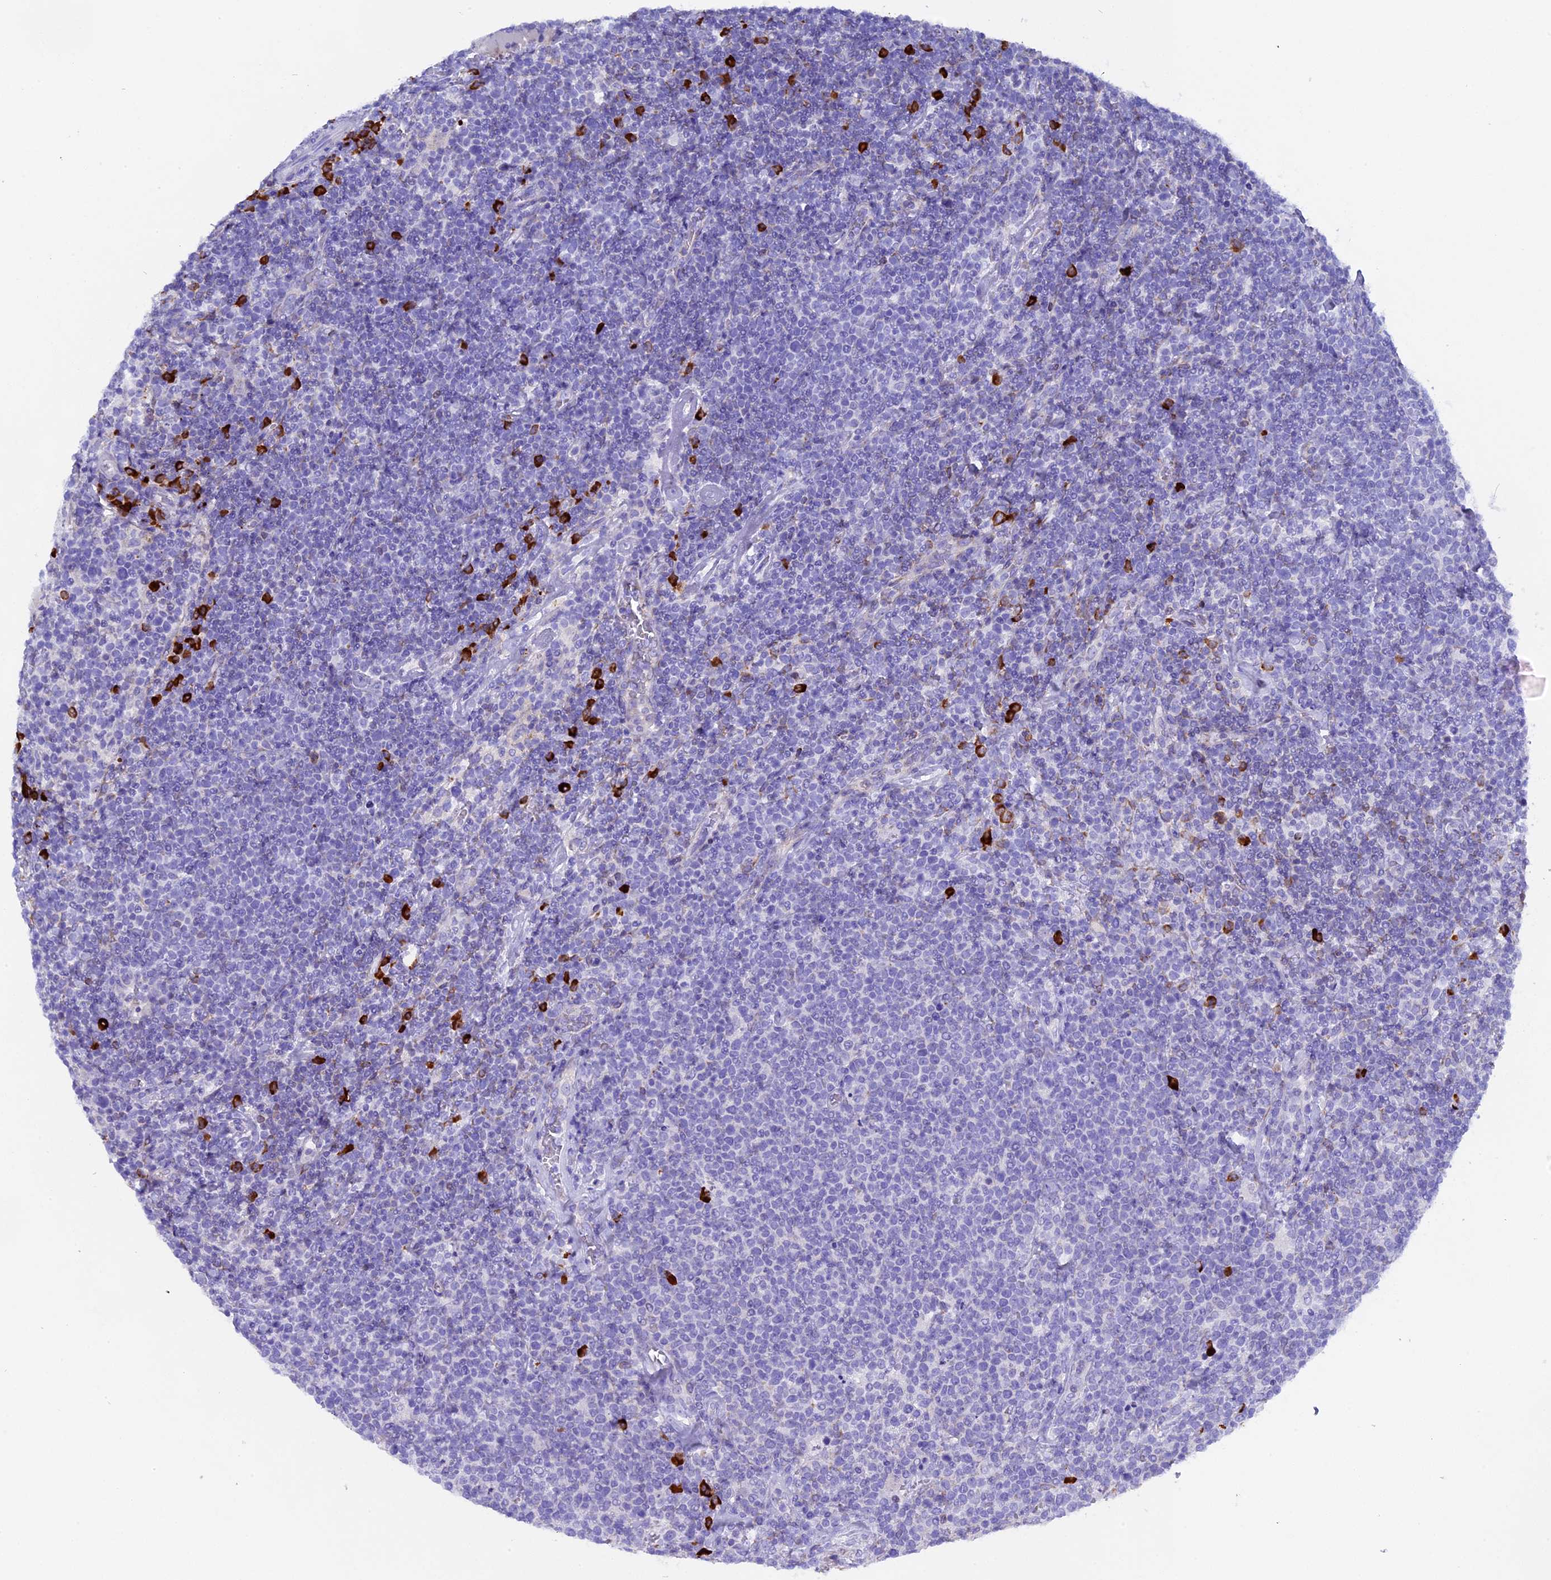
{"staining": {"intensity": "negative", "quantity": "none", "location": "none"}, "tissue": "lymphoma", "cell_type": "Tumor cells", "image_type": "cancer", "snomed": [{"axis": "morphology", "description": "Malignant lymphoma, non-Hodgkin's type, High grade"}, {"axis": "topography", "description": "Lymph node"}], "caption": "Photomicrograph shows no protein expression in tumor cells of malignant lymphoma, non-Hodgkin's type (high-grade) tissue. (DAB (3,3'-diaminobenzidine) immunohistochemistry visualized using brightfield microscopy, high magnification).", "gene": "FKBP11", "patient": {"sex": "male", "age": 61}}